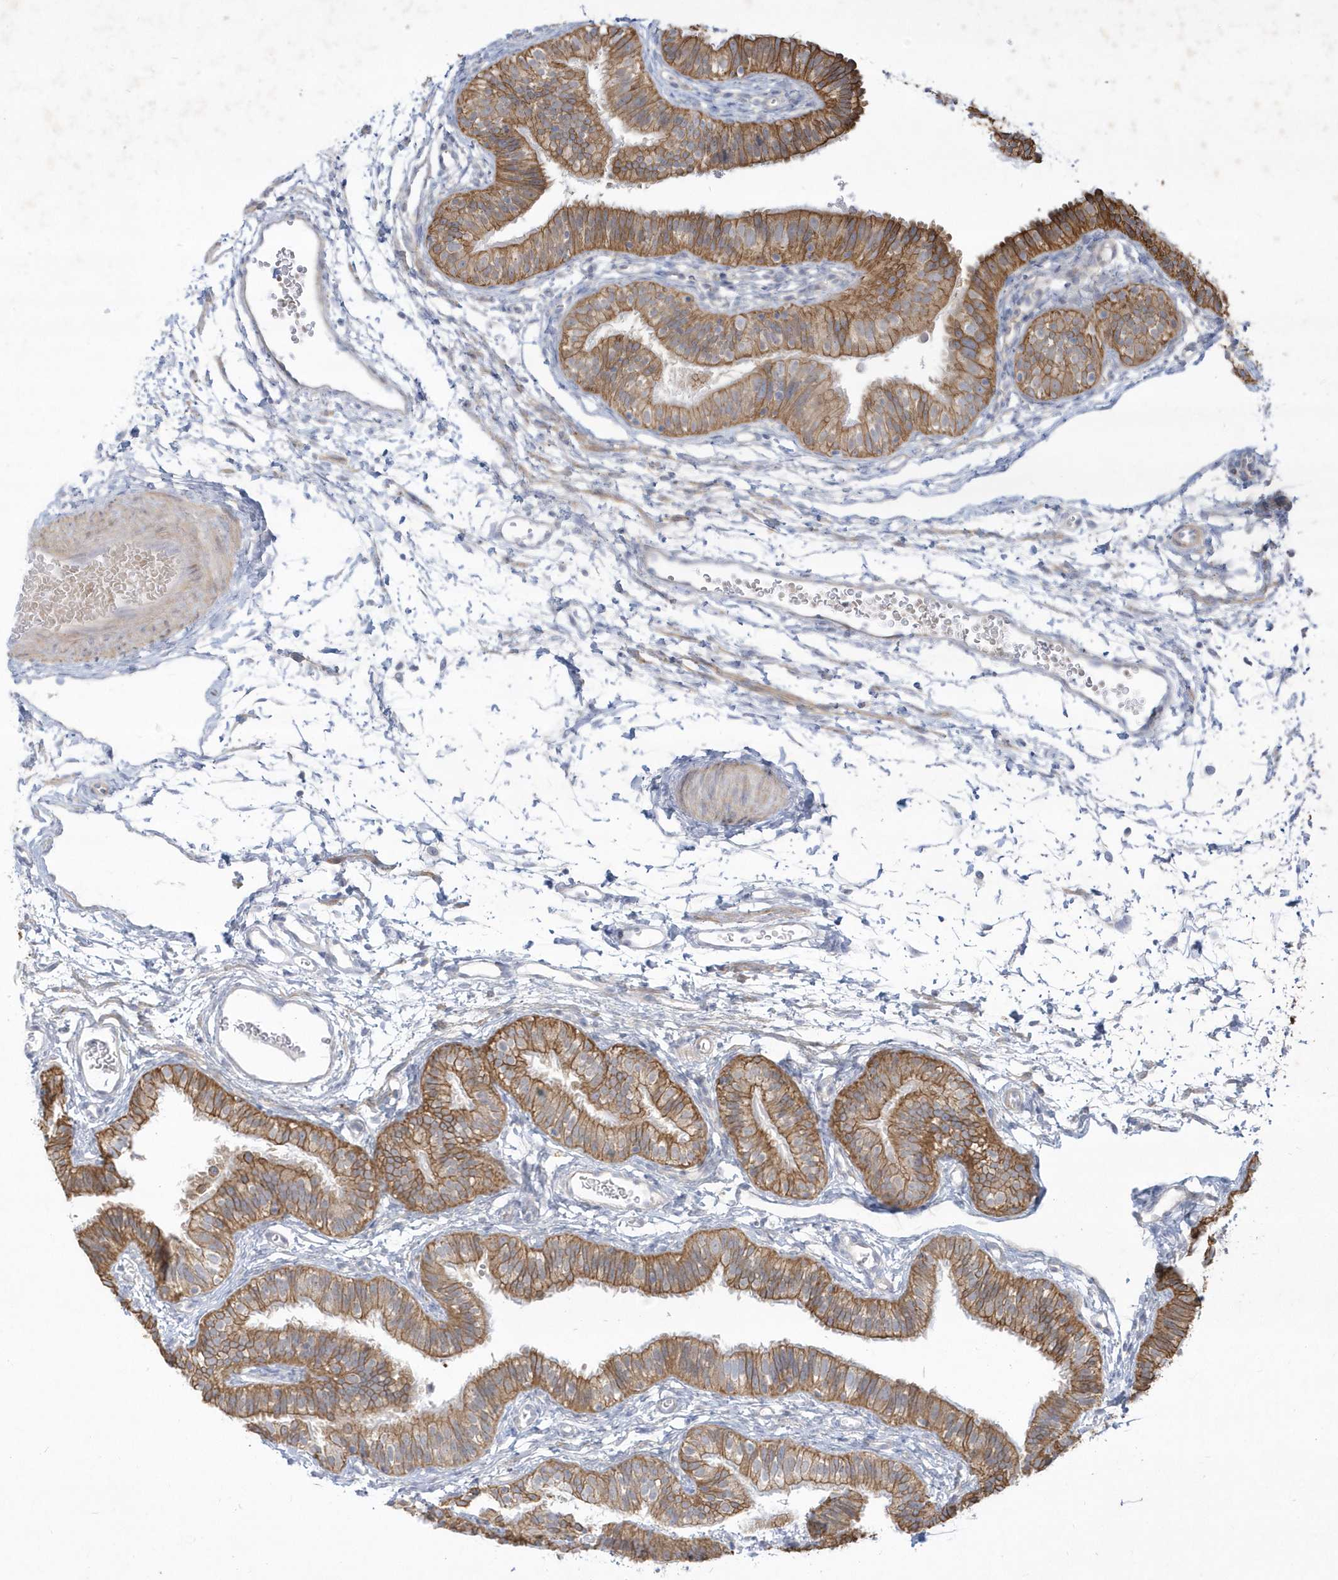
{"staining": {"intensity": "strong", "quantity": ">75%", "location": "cytoplasmic/membranous"}, "tissue": "fallopian tube", "cell_type": "Glandular cells", "image_type": "normal", "snomed": [{"axis": "morphology", "description": "Normal tissue, NOS"}, {"axis": "topography", "description": "Fallopian tube"}], "caption": "An IHC histopathology image of normal tissue is shown. Protein staining in brown shows strong cytoplasmic/membranous positivity in fallopian tube within glandular cells.", "gene": "LARS1", "patient": {"sex": "female", "age": 35}}